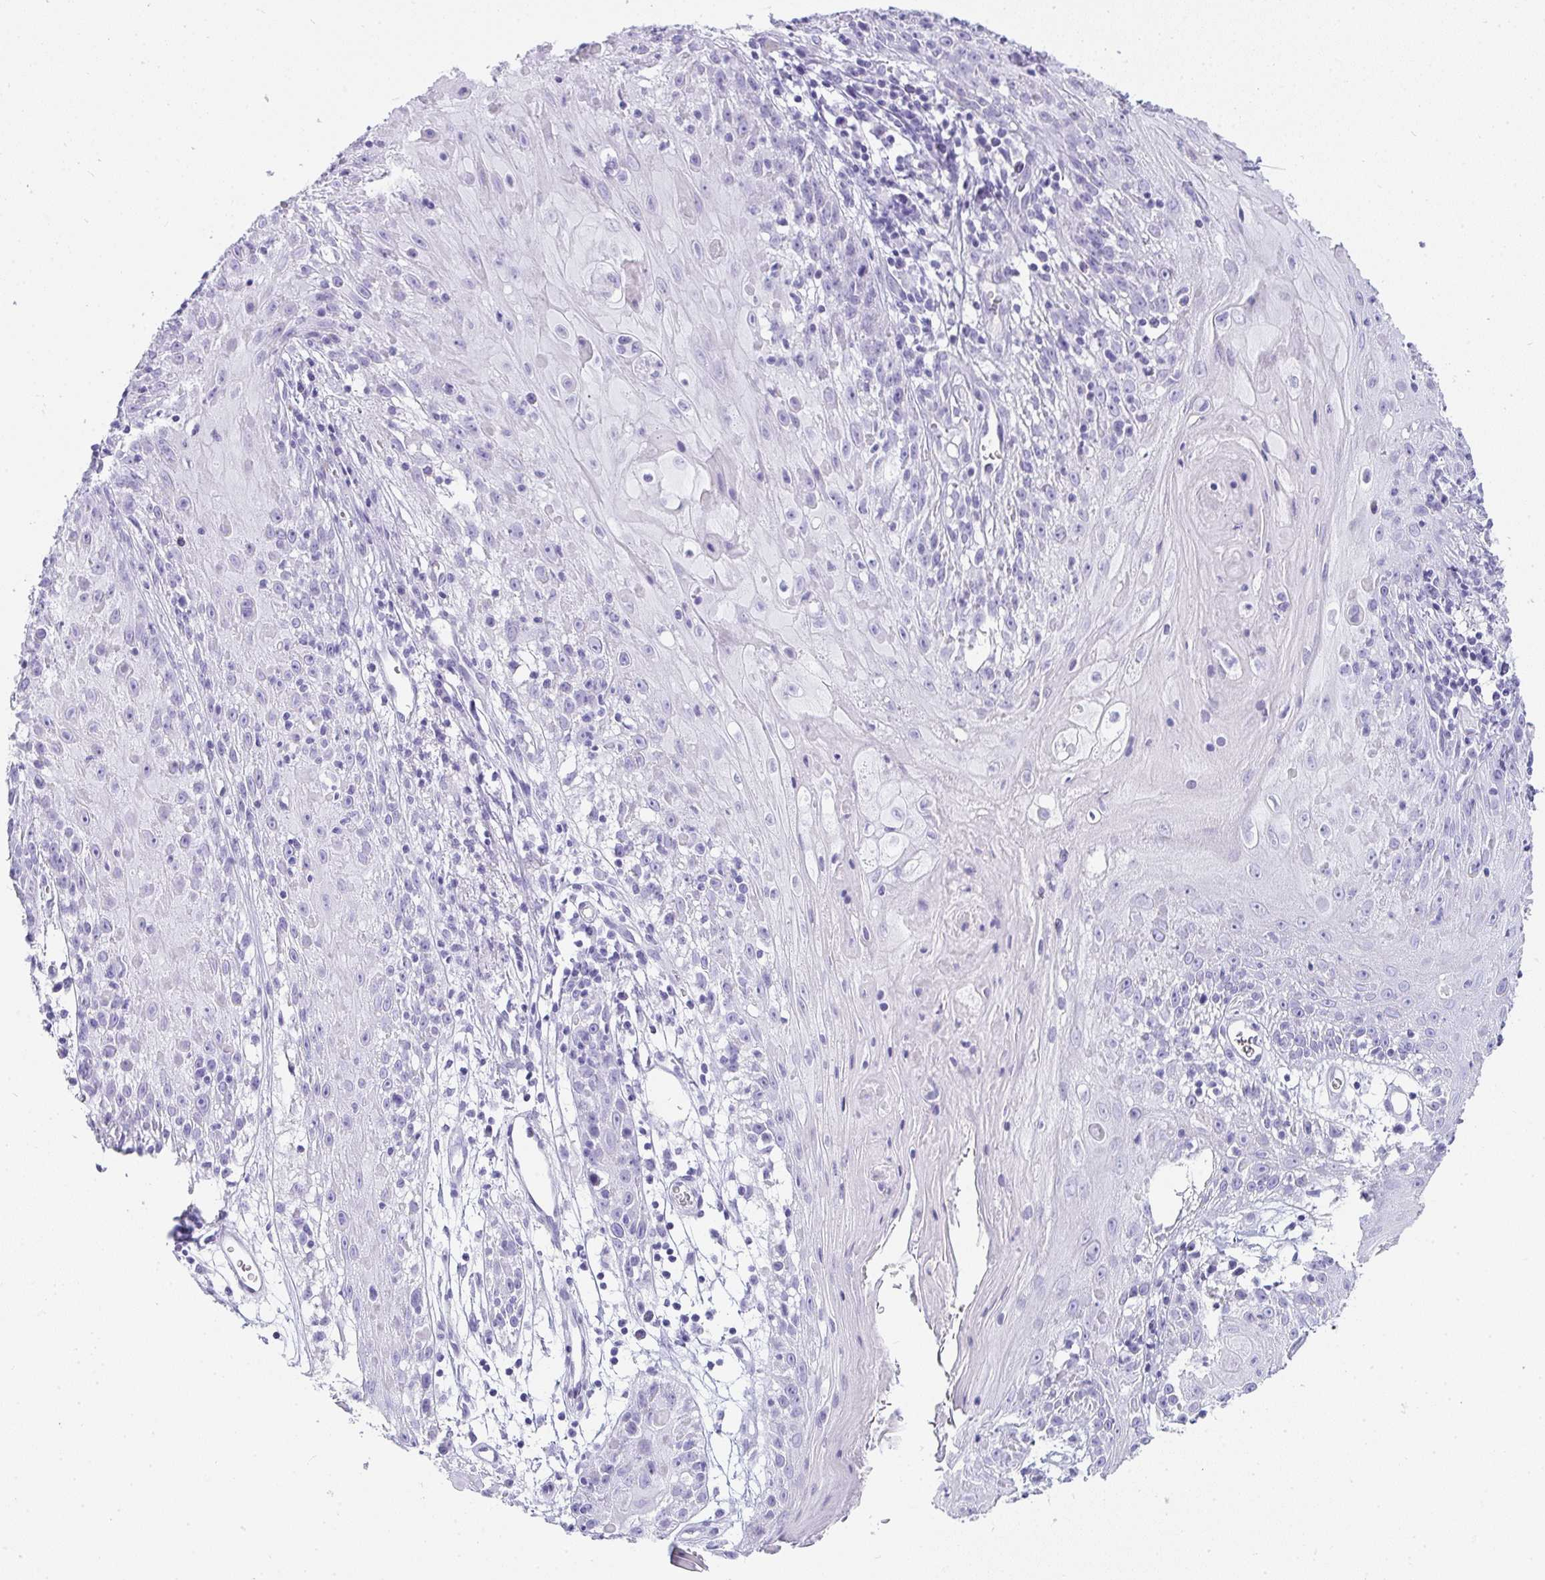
{"staining": {"intensity": "negative", "quantity": "none", "location": "none"}, "tissue": "skin cancer", "cell_type": "Tumor cells", "image_type": "cancer", "snomed": [{"axis": "morphology", "description": "Squamous cell carcinoma, NOS"}, {"axis": "topography", "description": "Skin"}, {"axis": "topography", "description": "Vulva"}], "caption": "A photomicrograph of human skin cancer (squamous cell carcinoma) is negative for staining in tumor cells.", "gene": "PRND", "patient": {"sex": "female", "age": 76}}